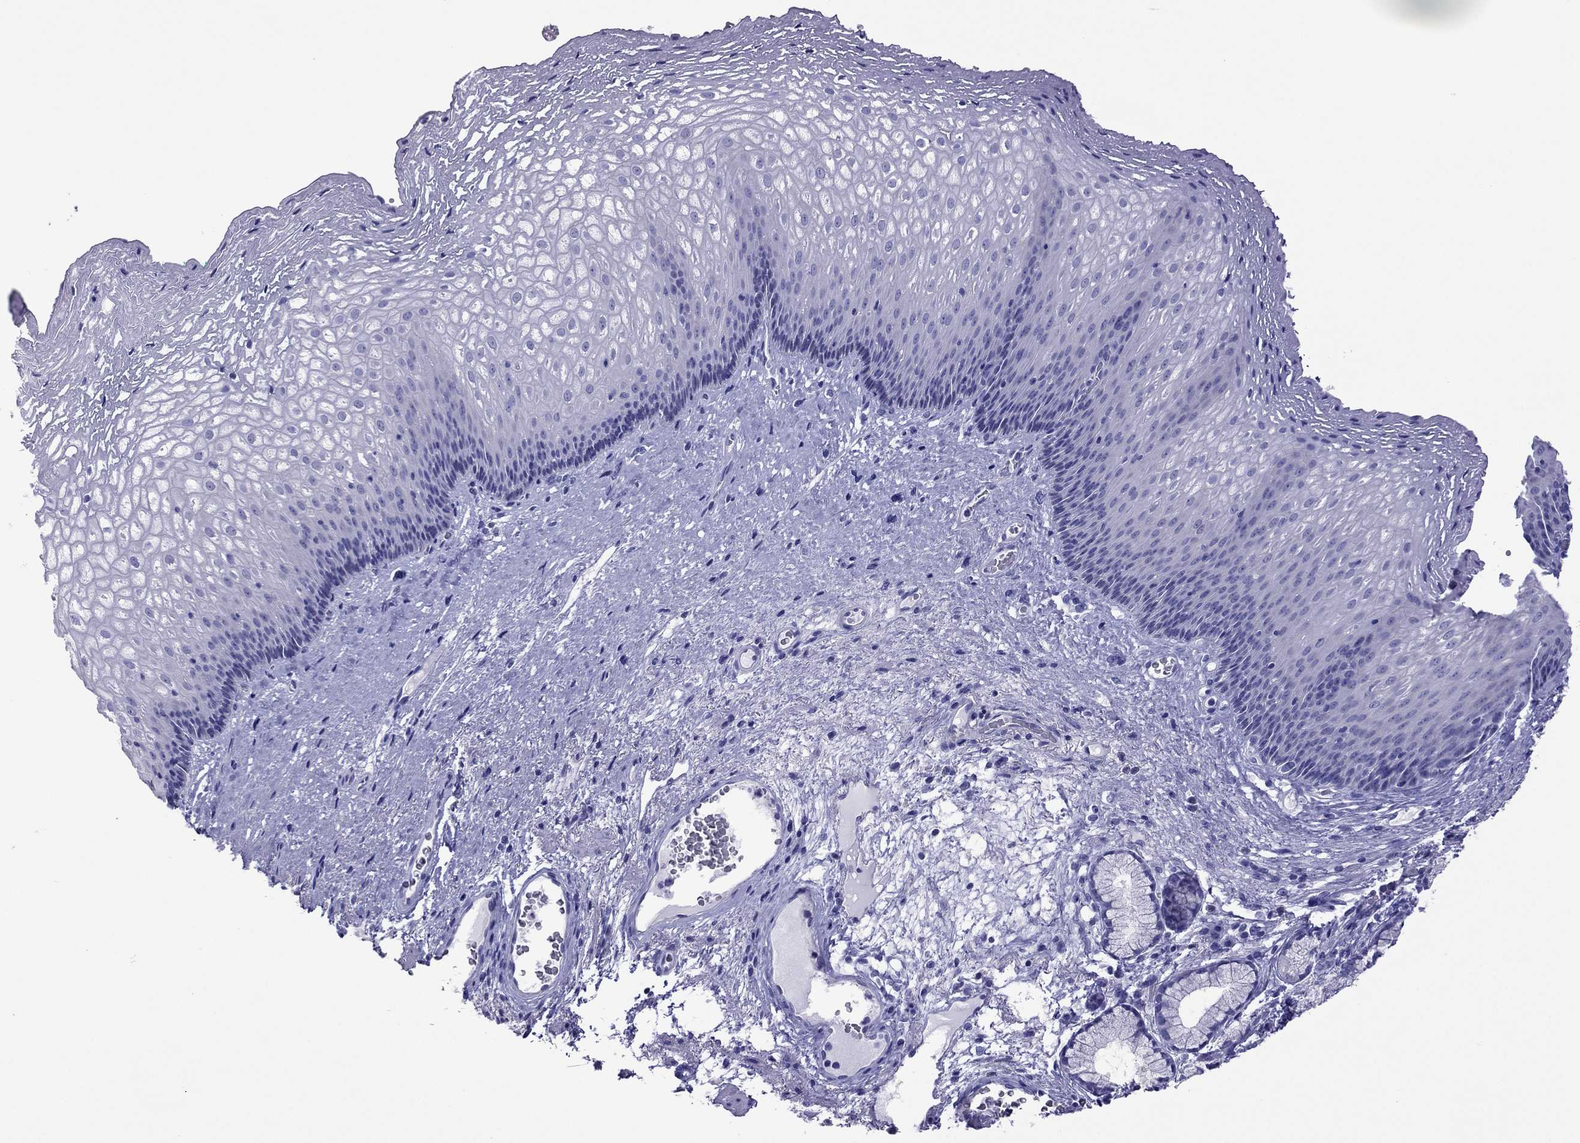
{"staining": {"intensity": "negative", "quantity": "none", "location": "none"}, "tissue": "esophagus", "cell_type": "Squamous epithelial cells", "image_type": "normal", "snomed": [{"axis": "morphology", "description": "Normal tissue, NOS"}, {"axis": "topography", "description": "Esophagus"}], "caption": "This is a histopathology image of immunohistochemistry staining of unremarkable esophagus, which shows no staining in squamous epithelial cells.", "gene": "PCDHA6", "patient": {"sex": "male", "age": 76}}